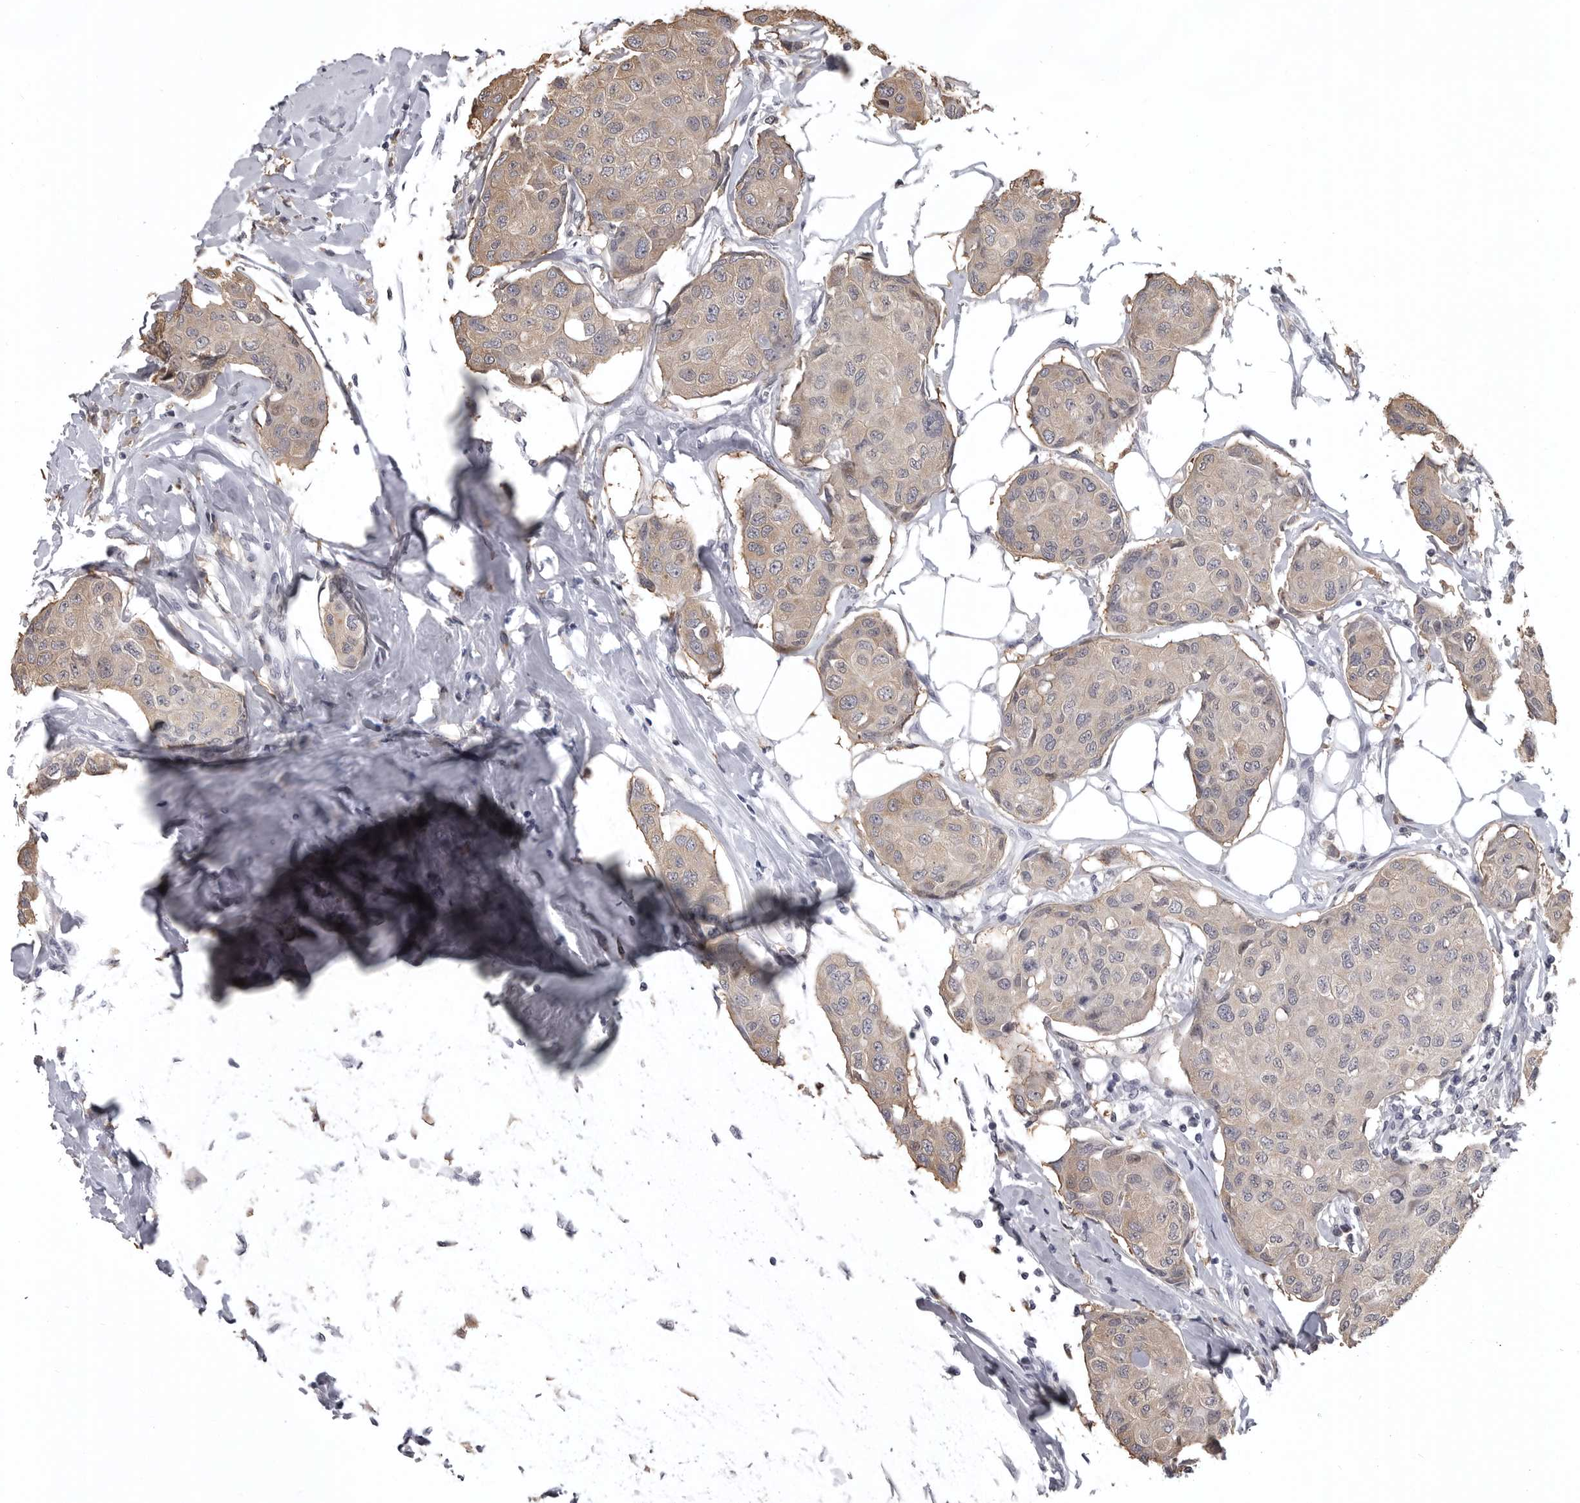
{"staining": {"intensity": "weak", "quantity": "25%-75%", "location": "cytoplasmic/membranous"}, "tissue": "breast cancer", "cell_type": "Tumor cells", "image_type": "cancer", "snomed": [{"axis": "morphology", "description": "Duct carcinoma"}, {"axis": "topography", "description": "Breast"}], "caption": "The image shows immunohistochemical staining of breast cancer. There is weak cytoplasmic/membranous staining is seen in approximately 25%-75% of tumor cells.", "gene": "SNX16", "patient": {"sex": "female", "age": 80}}